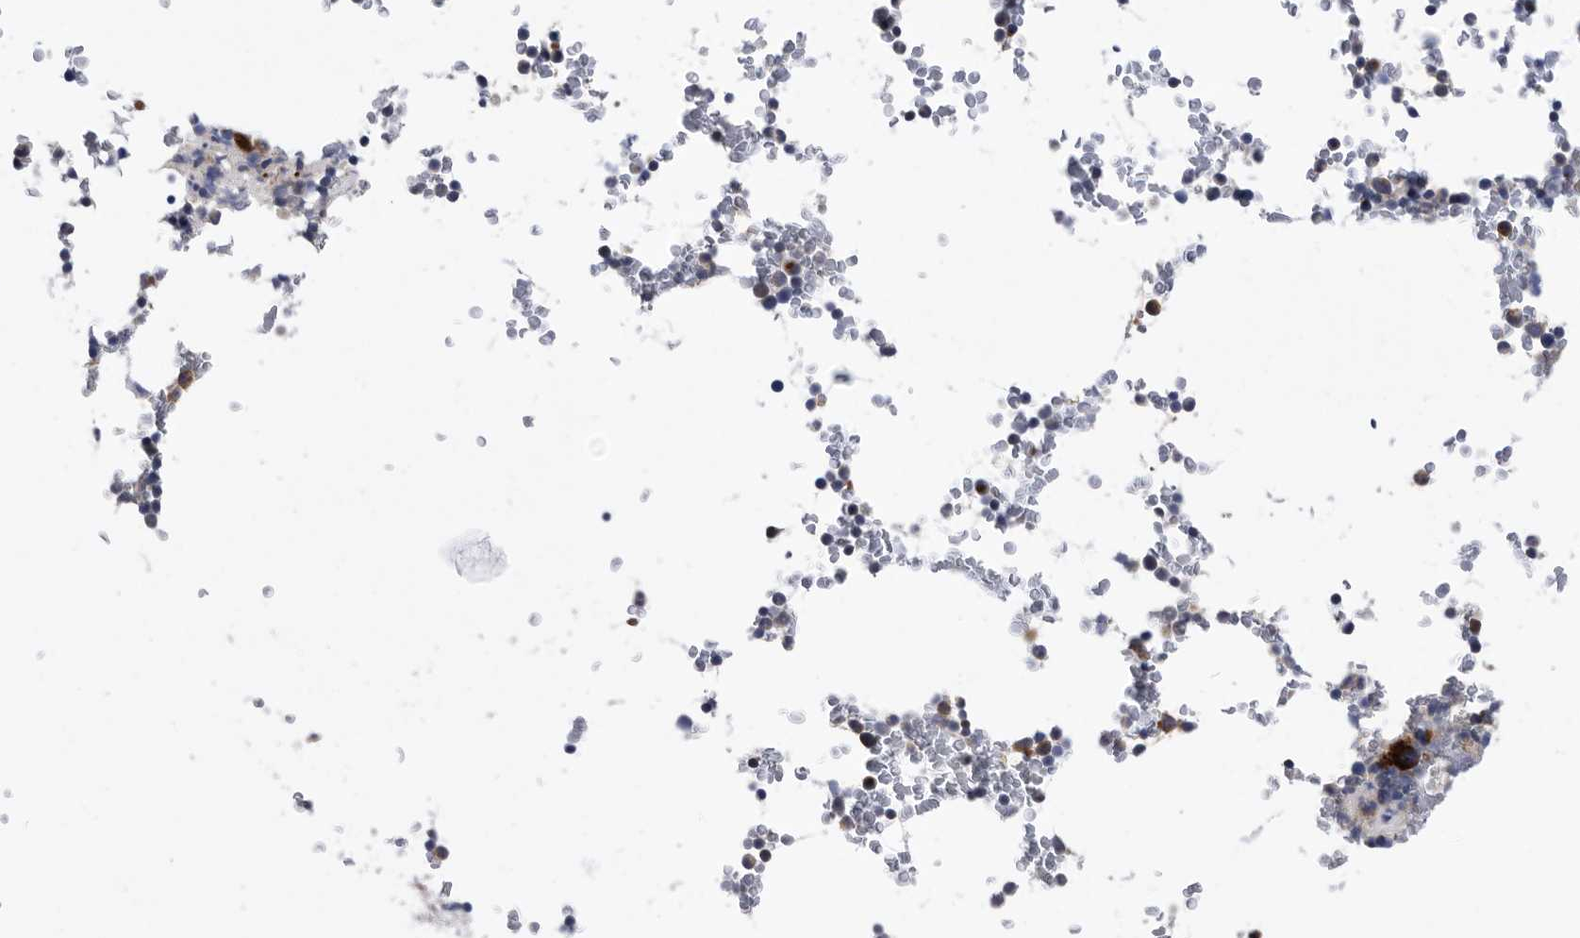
{"staining": {"intensity": "strong", "quantity": "<25%", "location": "cytoplasmic/membranous"}, "tissue": "bone marrow", "cell_type": "Hematopoietic cells", "image_type": "normal", "snomed": [{"axis": "morphology", "description": "Normal tissue, NOS"}, {"axis": "topography", "description": "Bone marrow"}], "caption": "Normal bone marrow exhibits strong cytoplasmic/membranous expression in approximately <25% of hematopoietic cells, visualized by immunohistochemistry.", "gene": "BAIAP3", "patient": {"sex": "male", "age": 58}}